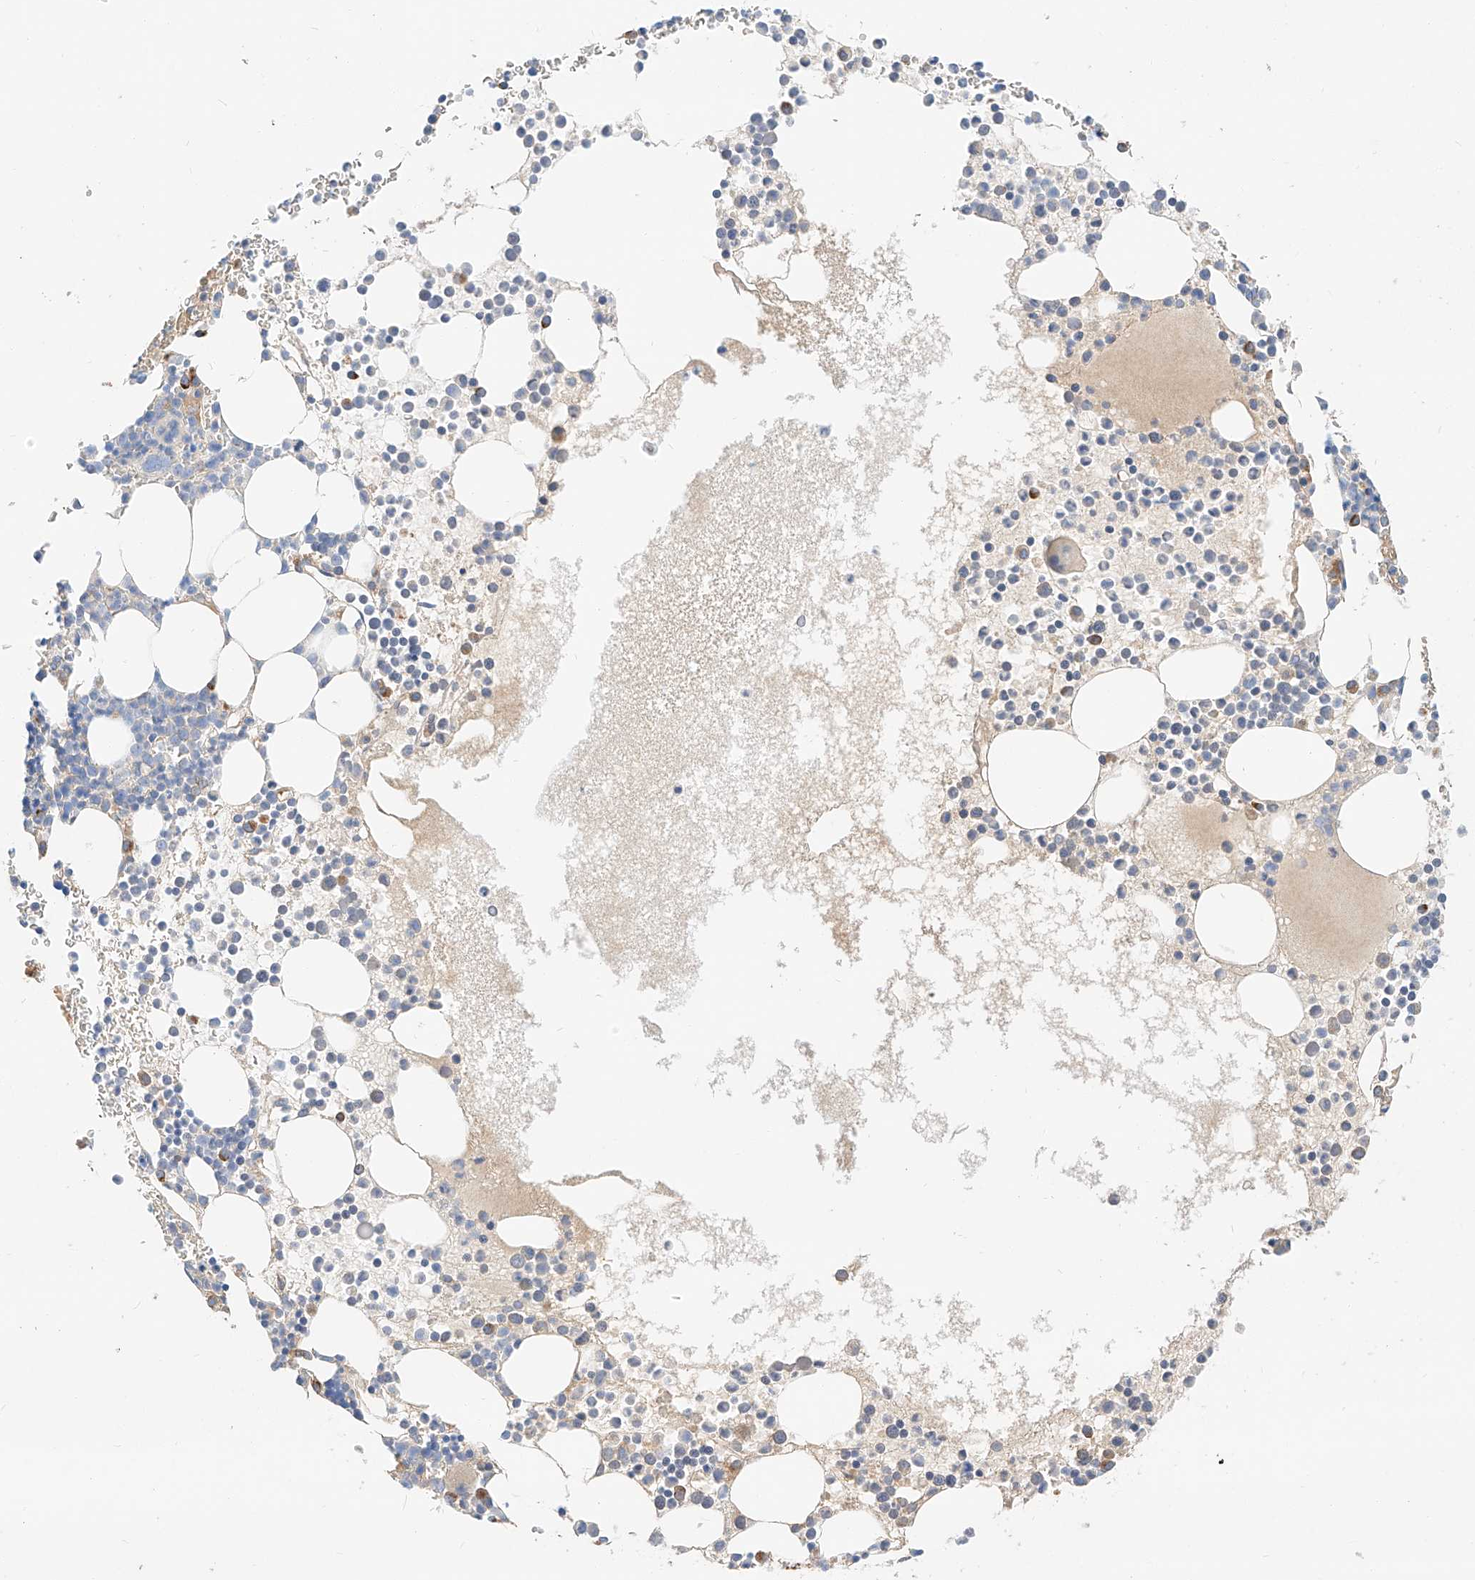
{"staining": {"intensity": "moderate", "quantity": "<25%", "location": "cytoplasmic/membranous"}, "tissue": "bone marrow", "cell_type": "Hematopoietic cells", "image_type": "normal", "snomed": [{"axis": "morphology", "description": "Normal tissue, NOS"}, {"axis": "topography", "description": "Bone marrow"}], "caption": "A photomicrograph showing moderate cytoplasmic/membranous positivity in approximately <25% of hematopoietic cells in unremarkable bone marrow, as visualized by brown immunohistochemical staining.", "gene": "MAP7", "patient": {"sex": "female", "age": 78}}